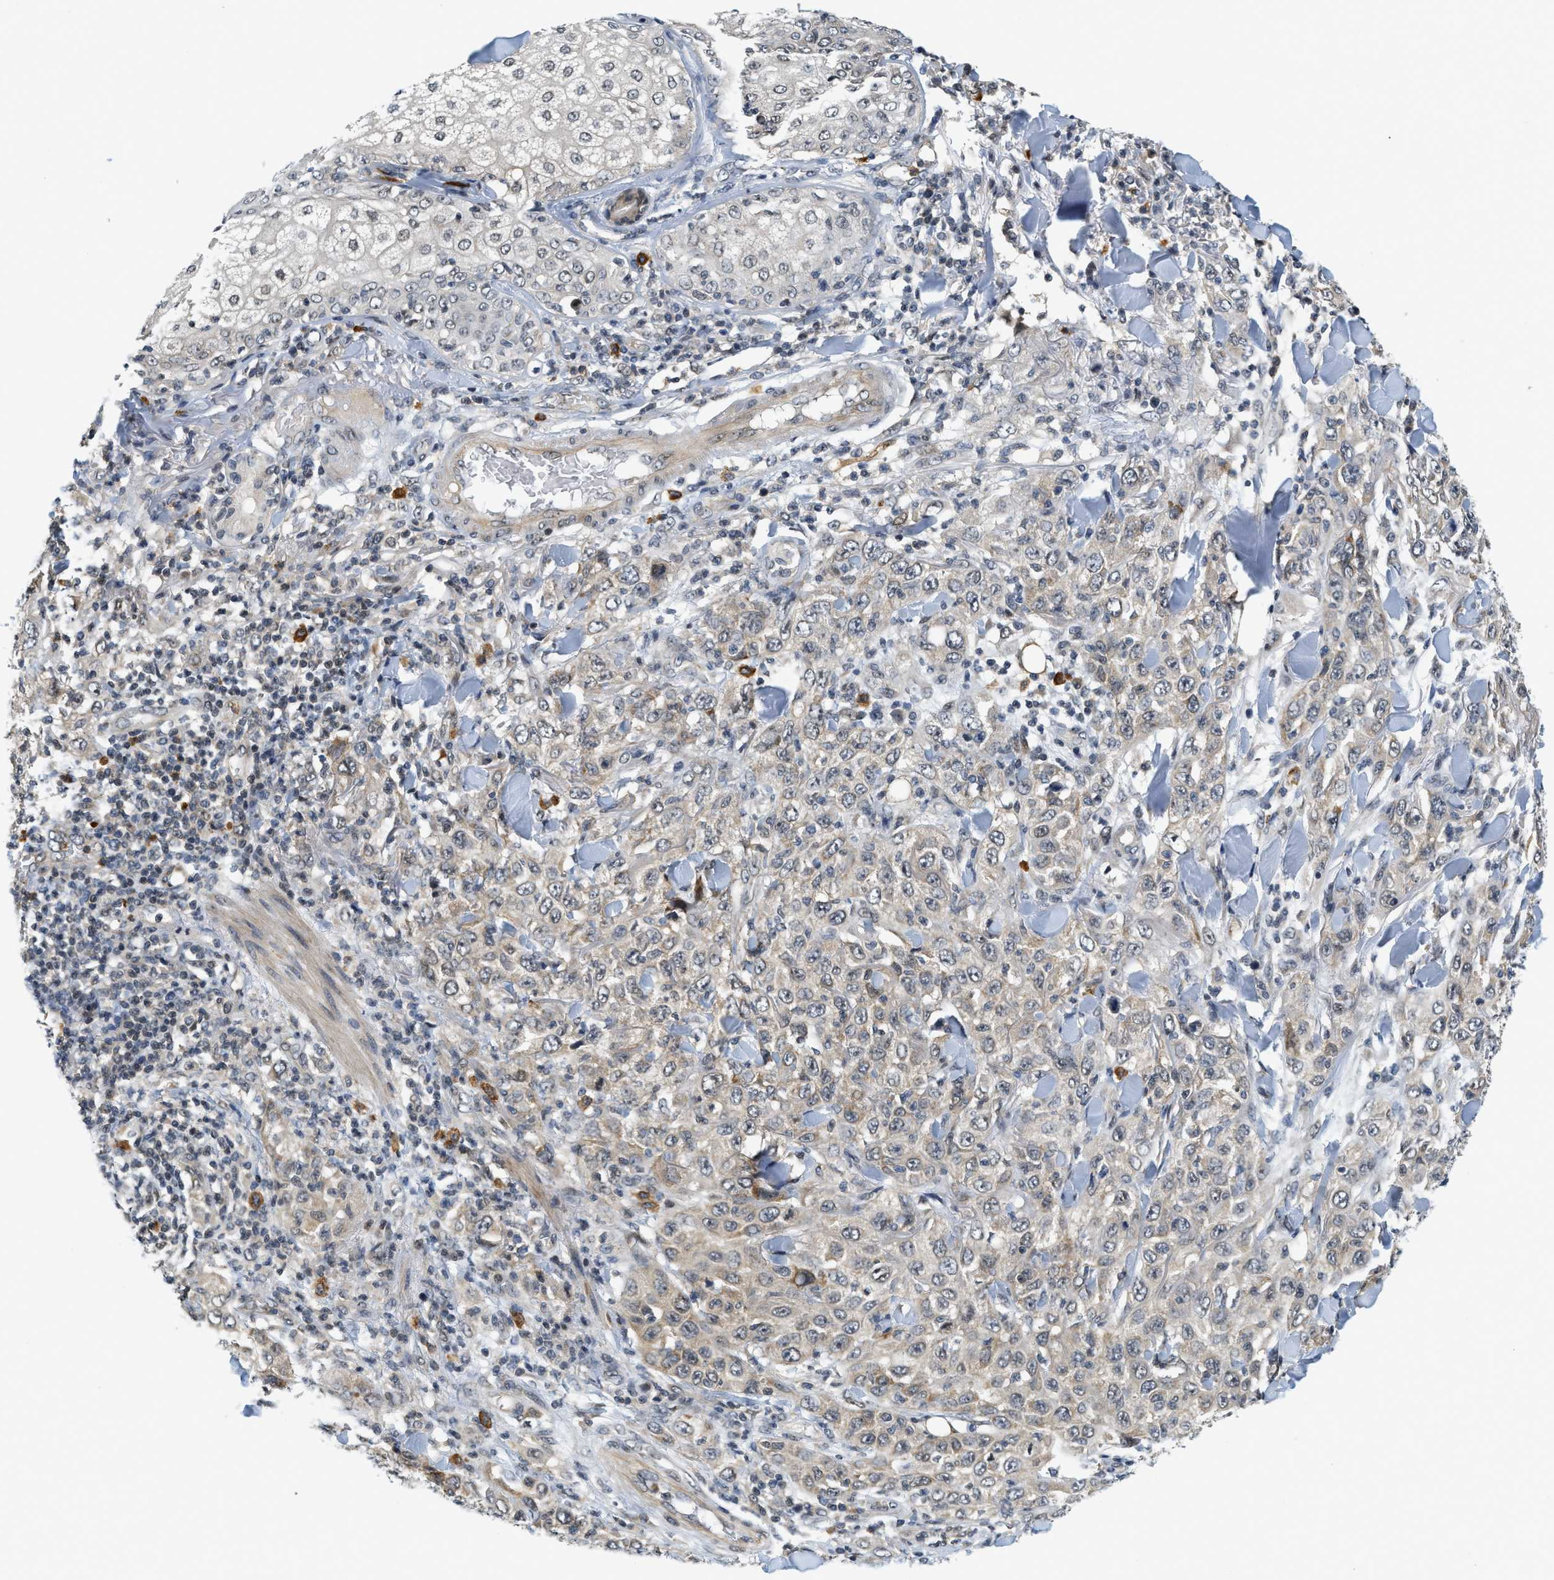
{"staining": {"intensity": "weak", "quantity": ">75%", "location": "cytoplasmic/membranous"}, "tissue": "skin cancer", "cell_type": "Tumor cells", "image_type": "cancer", "snomed": [{"axis": "morphology", "description": "Squamous cell carcinoma, NOS"}, {"axis": "topography", "description": "Skin"}], "caption": "Skin cancer (squamous cell carcinoma) stained for a protein shows weak cytoplasmic/membranous positivity in tumor cells. (DAB = brown stain, brightfield microscopy at high magnification).", "gene": "KMT2A", "patient": {"sex": "female", "age": 88}}